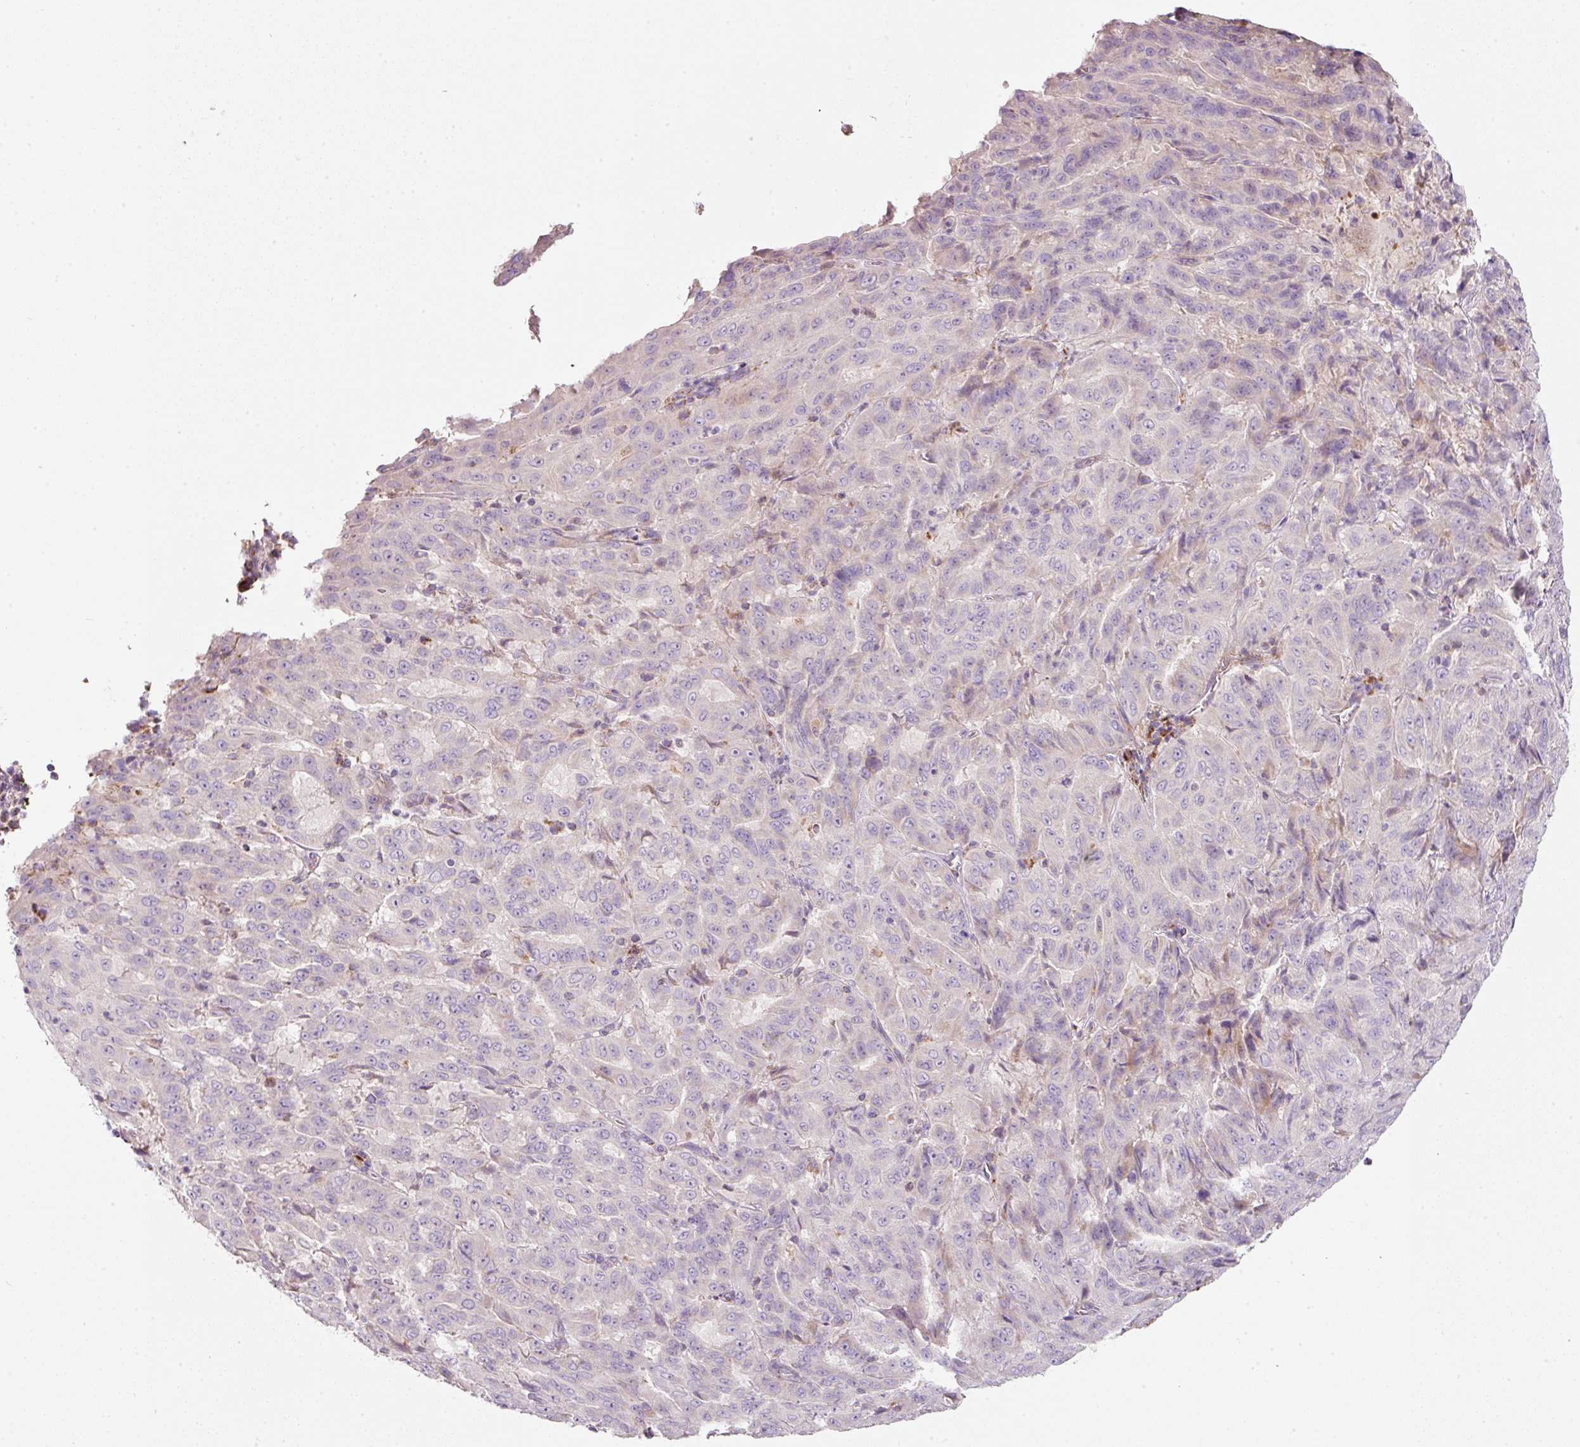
{"staining": {"intensity": "negative", "quantity": "none", "location": "none"}, "tissue": "pancreatic cancer", "cell_type": "Tumor cells", "image_type": "cancer", "snomed": [{"axis": "morphology", "description": "Adenocarcinoma, NOS"}, {"axis": "topography", "description": "Pancreas"}], "caption": "An immunohistochemistry (IHC) image of pancreatic cancer is shown. There is no staining in tumor cells of pancreatic cancer.", "gene": "NDUFA1", "patient": {"sex": "male", "age": 63}}